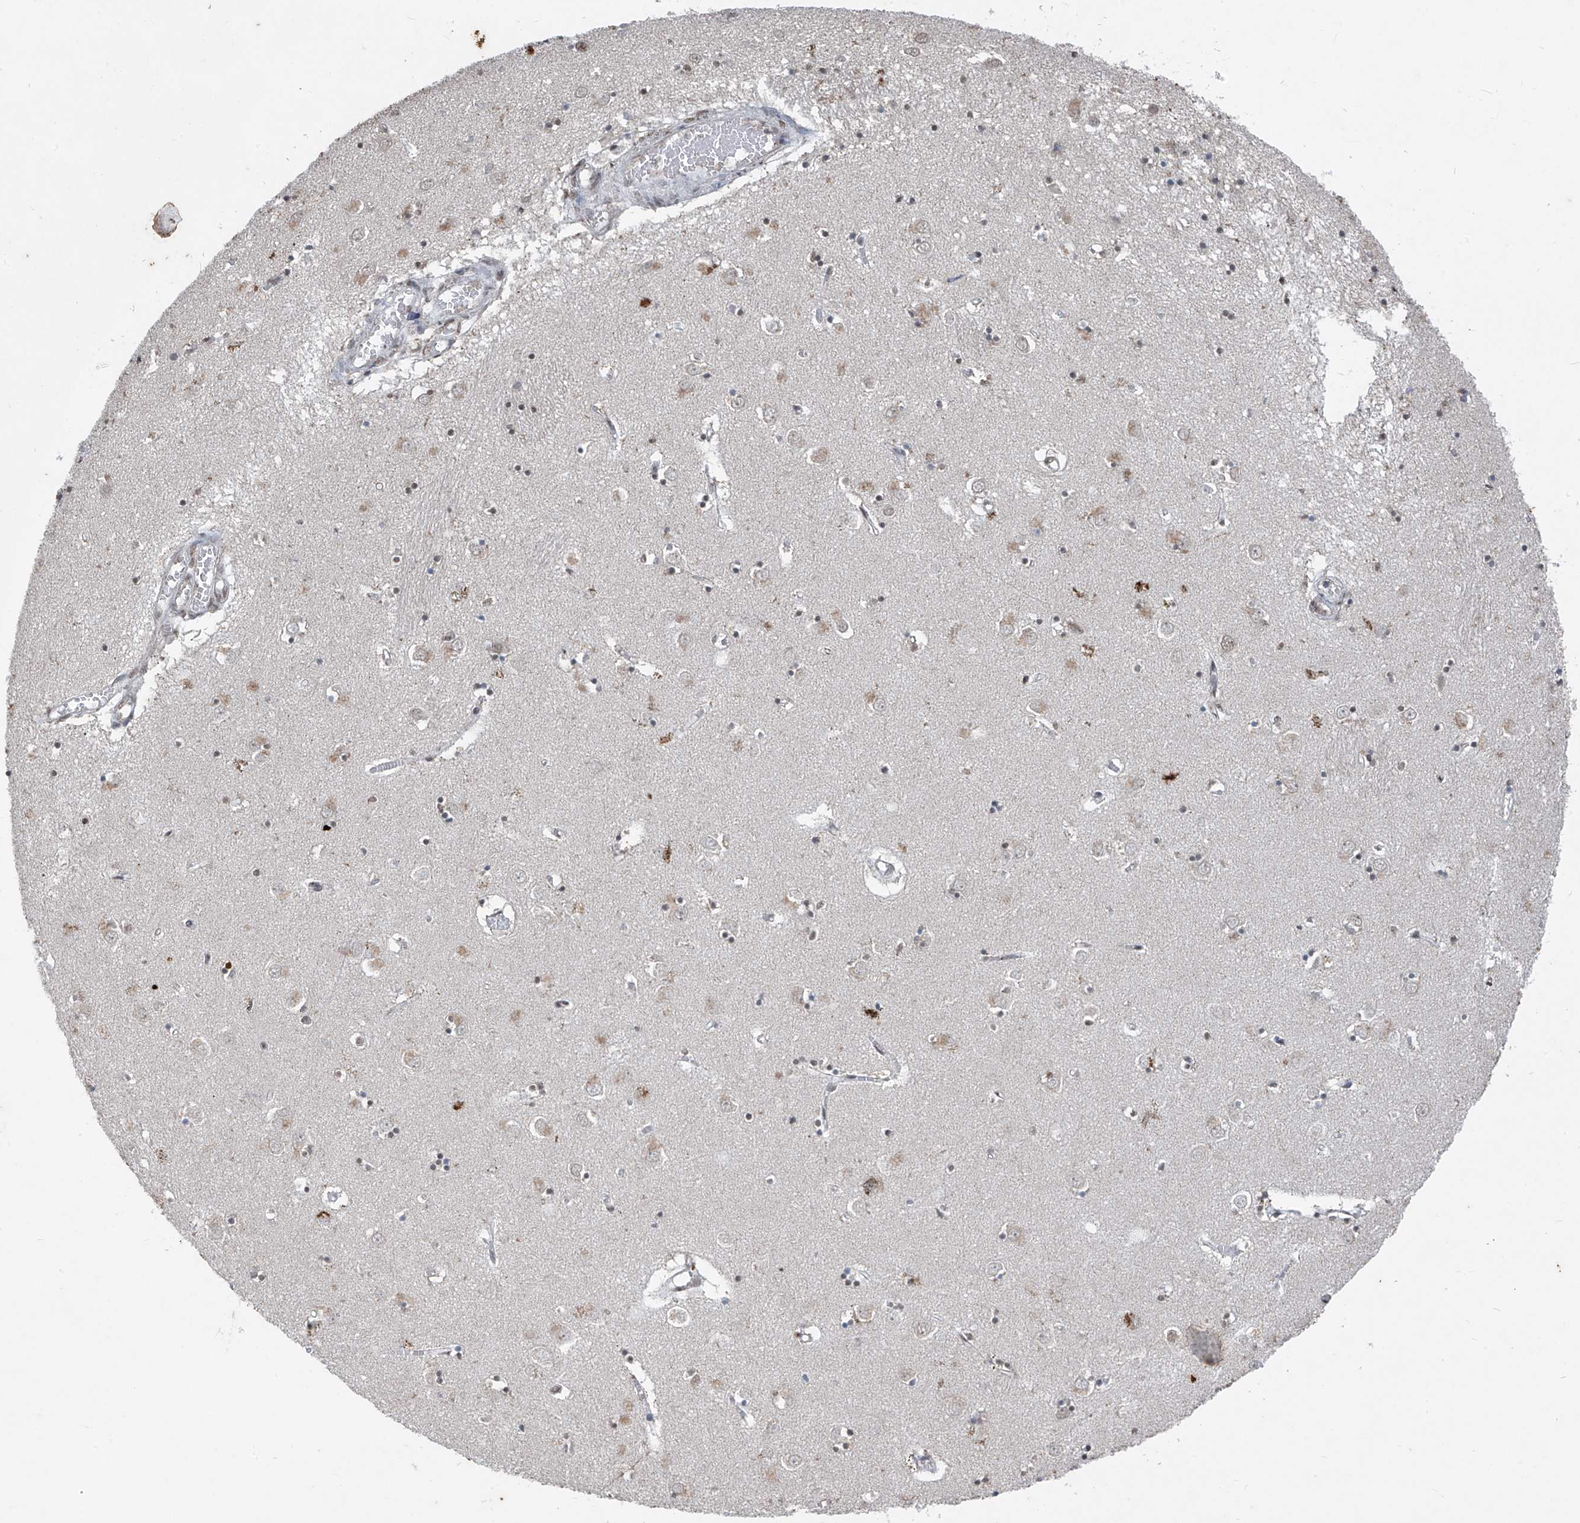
{"staining": {"intensity": "moderate", "quantity": "25%-75%", "location": "nuclear"}, "tissue": "caudate", "cell_type": "Glial cells", "image_type": "normal", "snomed": [{"axis": "morphology", "description": "Normal tissue, NOS"}, {"axis": "topography", "description": "Lateral ventricle wall"}], "caption": "IHC (DAB) staining of unremarkable caudate shows moderate nuclear protein staining in about 25%-75% of glial cells.", "gene": "TFEC", "patient": {"sex": "male", "age": 70}}